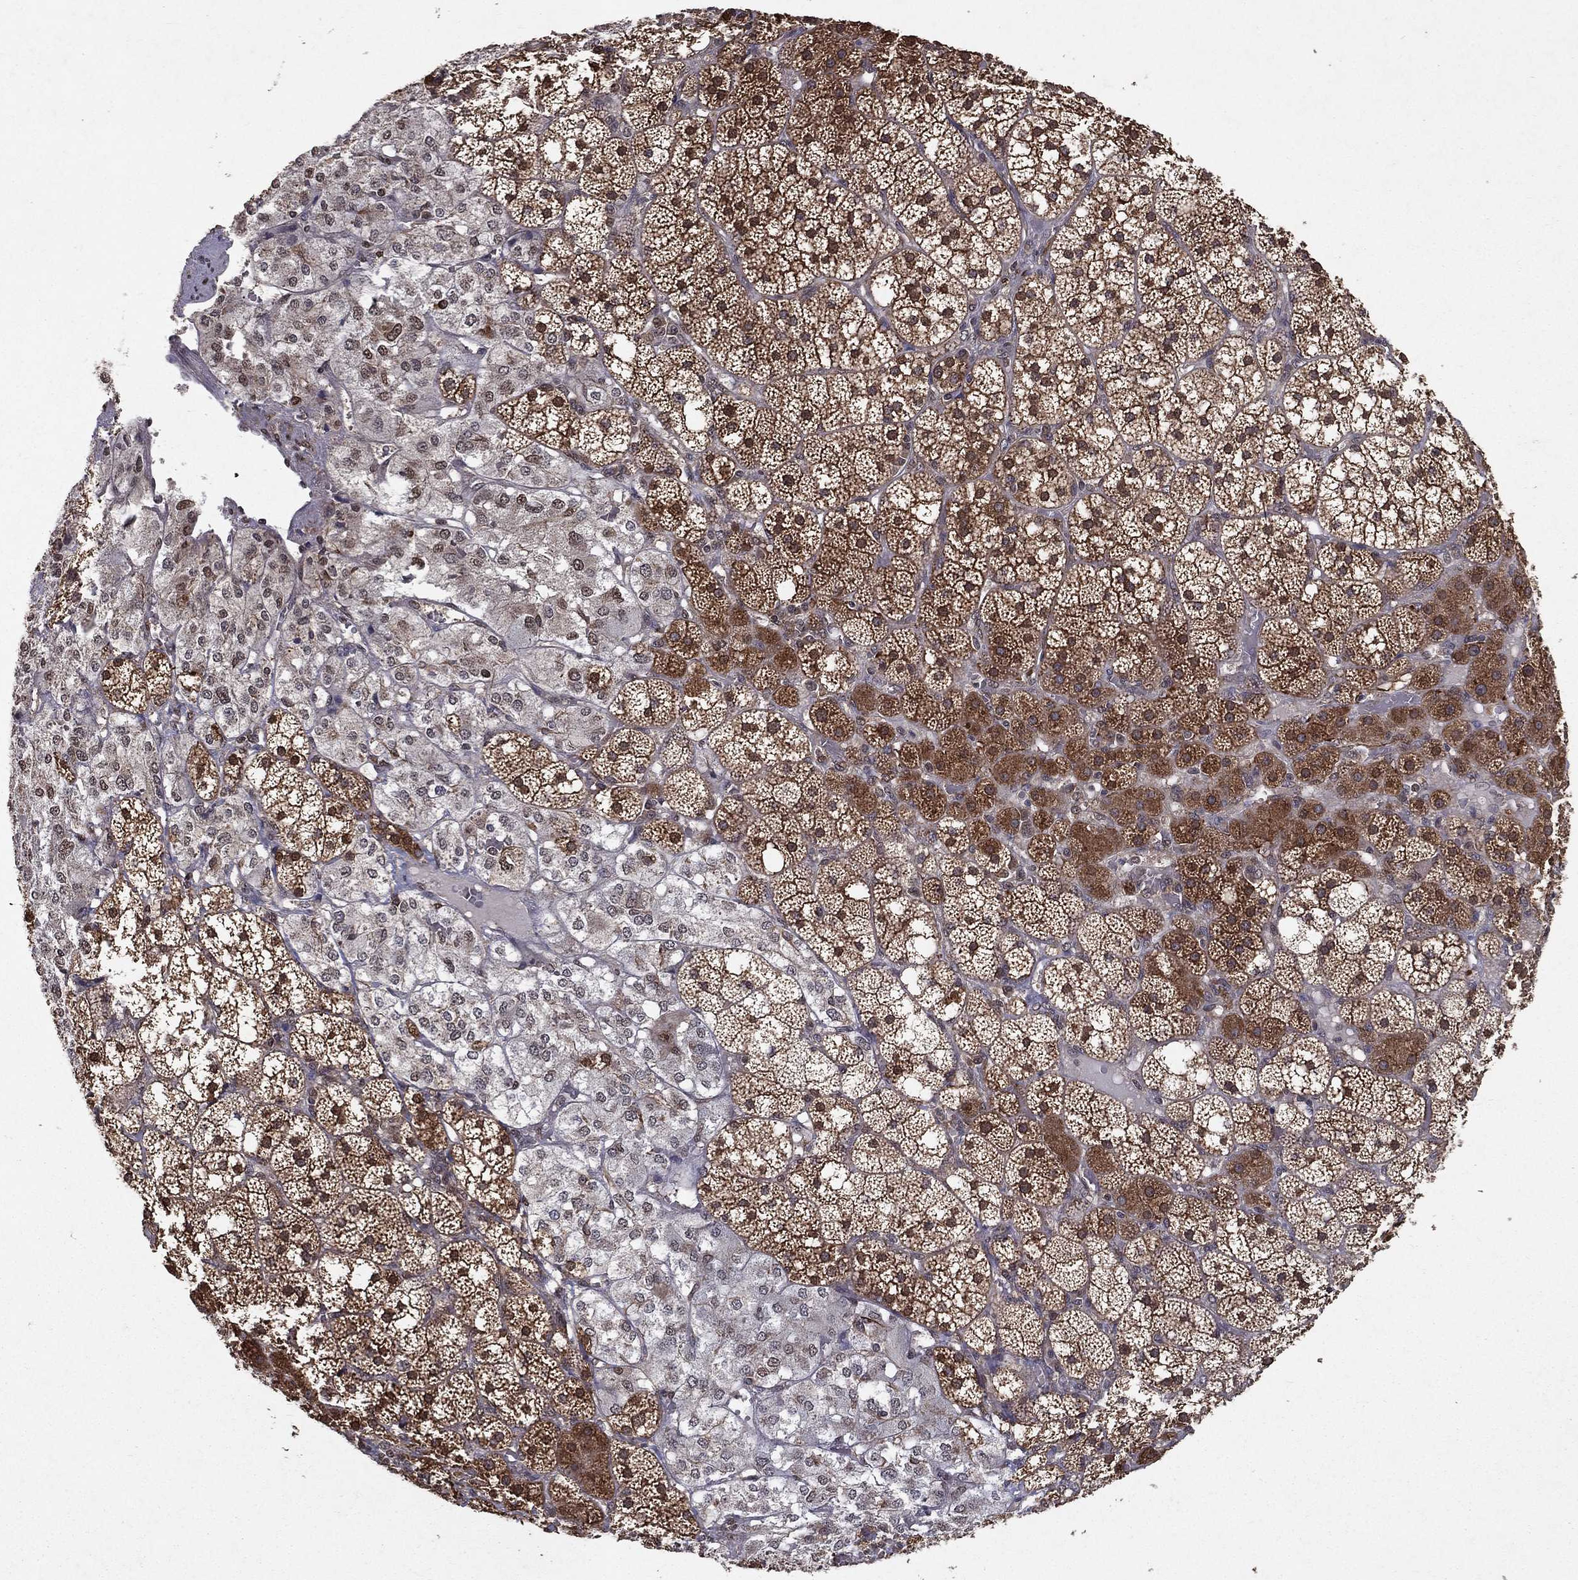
{"staining": {"intensity": "strong", "quantity": ">75%", "location": "cytoplasmic/membranous"}, "tissue": "adrenal gland", "cell_type": "Glandular cells", "image_type": "normal", "snomed": [{"axis": "morphology", "description": "Normal tissue, NOS"}, {"axis": "topography", "description": "Adrenal gland"}], "caption": "Immunohistochemical staining of benign adrenal gland exhibits strong cytoplasmic/membranous protein staining in about >75% of glandular cells.", "gene": "CERS2", "patient": {"sex": "male", "age": 53}}